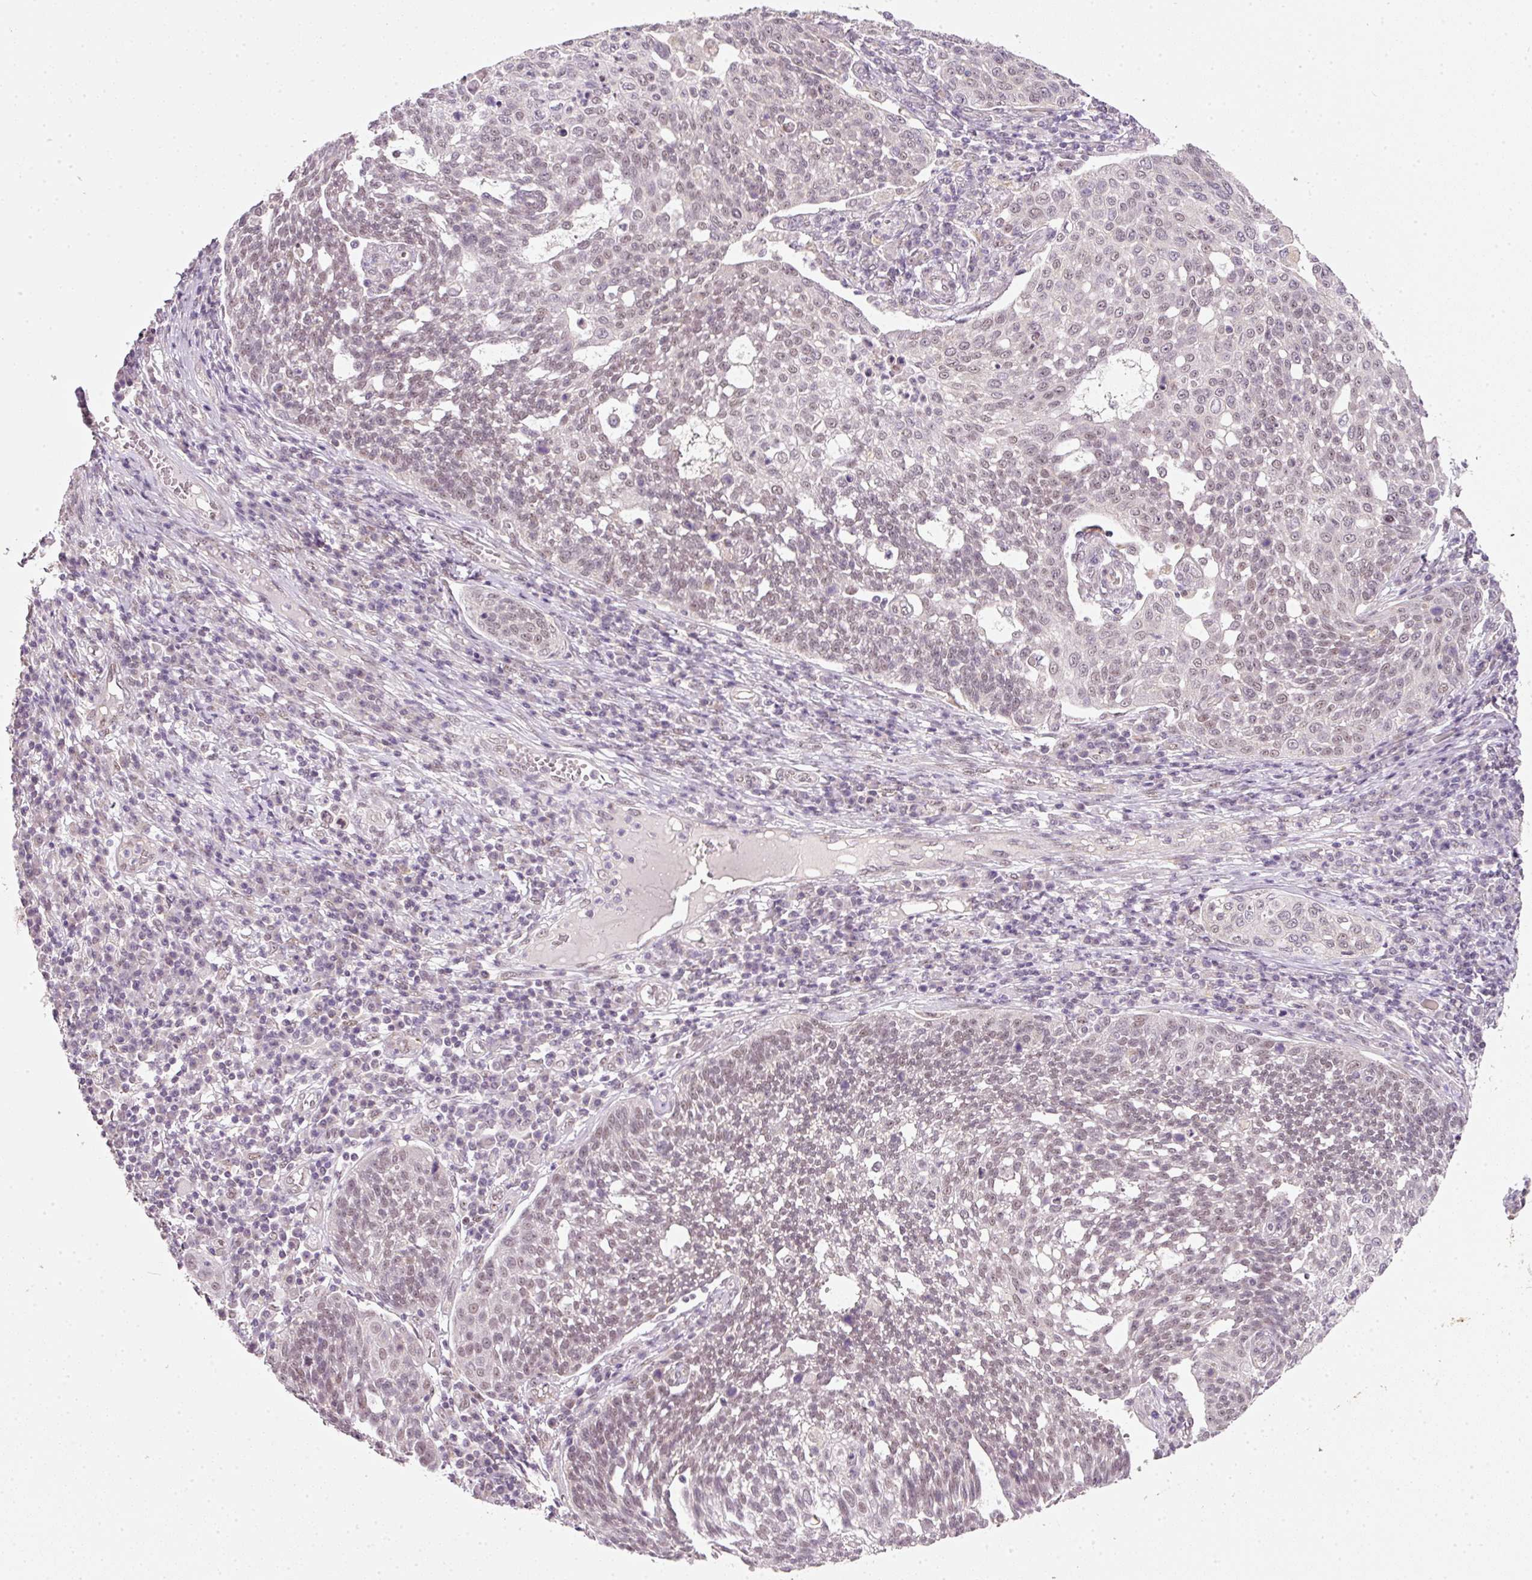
{"staining": {"intensity": "weak", "quantity": "<25%", "location": "nuclear"}, "tissue": "cervical cancer", "cell_type": "Tumor cells", "image_type": "cancer", "snomed": [{"axis": "morphology", "description": "Squamous cell carcinoma, NOS"}, {"axis": "topography", "description": "Cervix"}], "caption": "Cervical cancer (squamous cell carcinoma) stained for a protein using immunohistochemistry demonstrates no positivity tumor cells.", "gene": "FSTL3", "patient": {"sex": "female", "age": 34}}